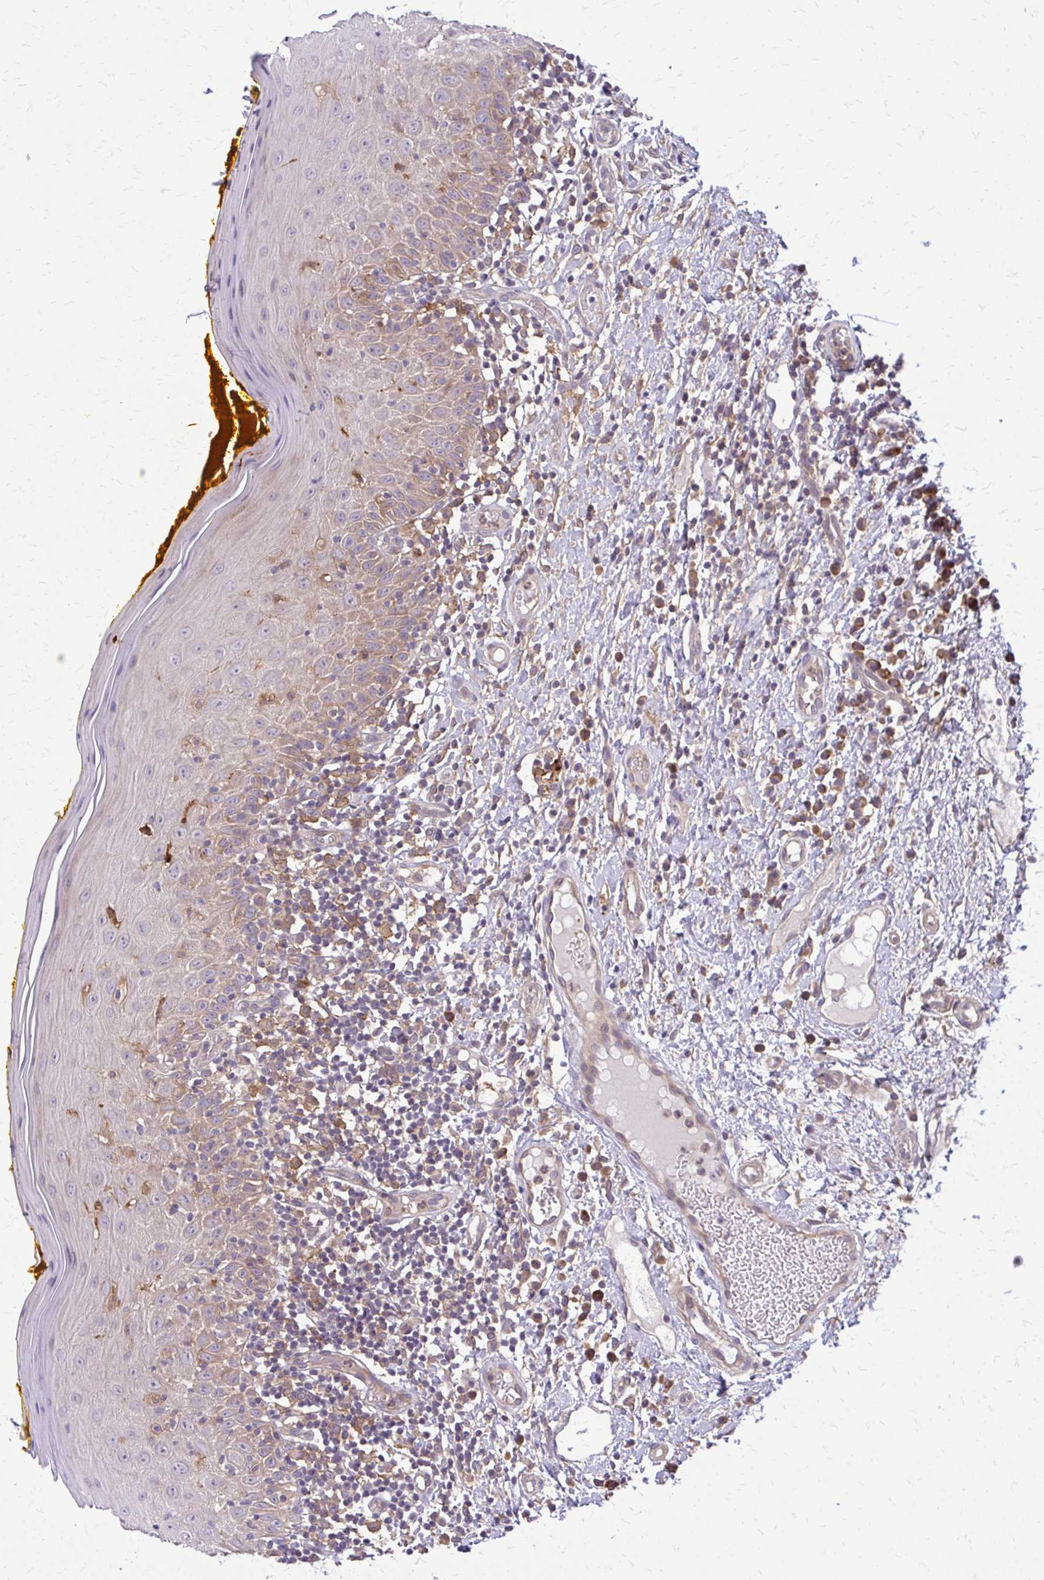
{"staining": {"intensity": "weak", "quantity": "25%-75%", "location": "cytoplasmic/membranous"}, "tissue": "oral mucosa", "cell_type": "Squamous epithelial cells", "image_type": "normal", "snomed": [{"axis": "morphology", "description": "Normal tissue, NOS"}, {"axis": "topography", "description": "Oral tissue"}, {"axis": "topography", "description": "Tounge, NOS"}], "caption": "Squamous epithelial cells display low levels of weak cytoplasmic/membranous positivity in approximately 25%-75% of cells in unremarkable oral mucosa. (DAB IHC, brown staining for protein, blue staining for nuclei).", "gene": "OXNAD1", "patient": {"sex": "female", "age": 58}}